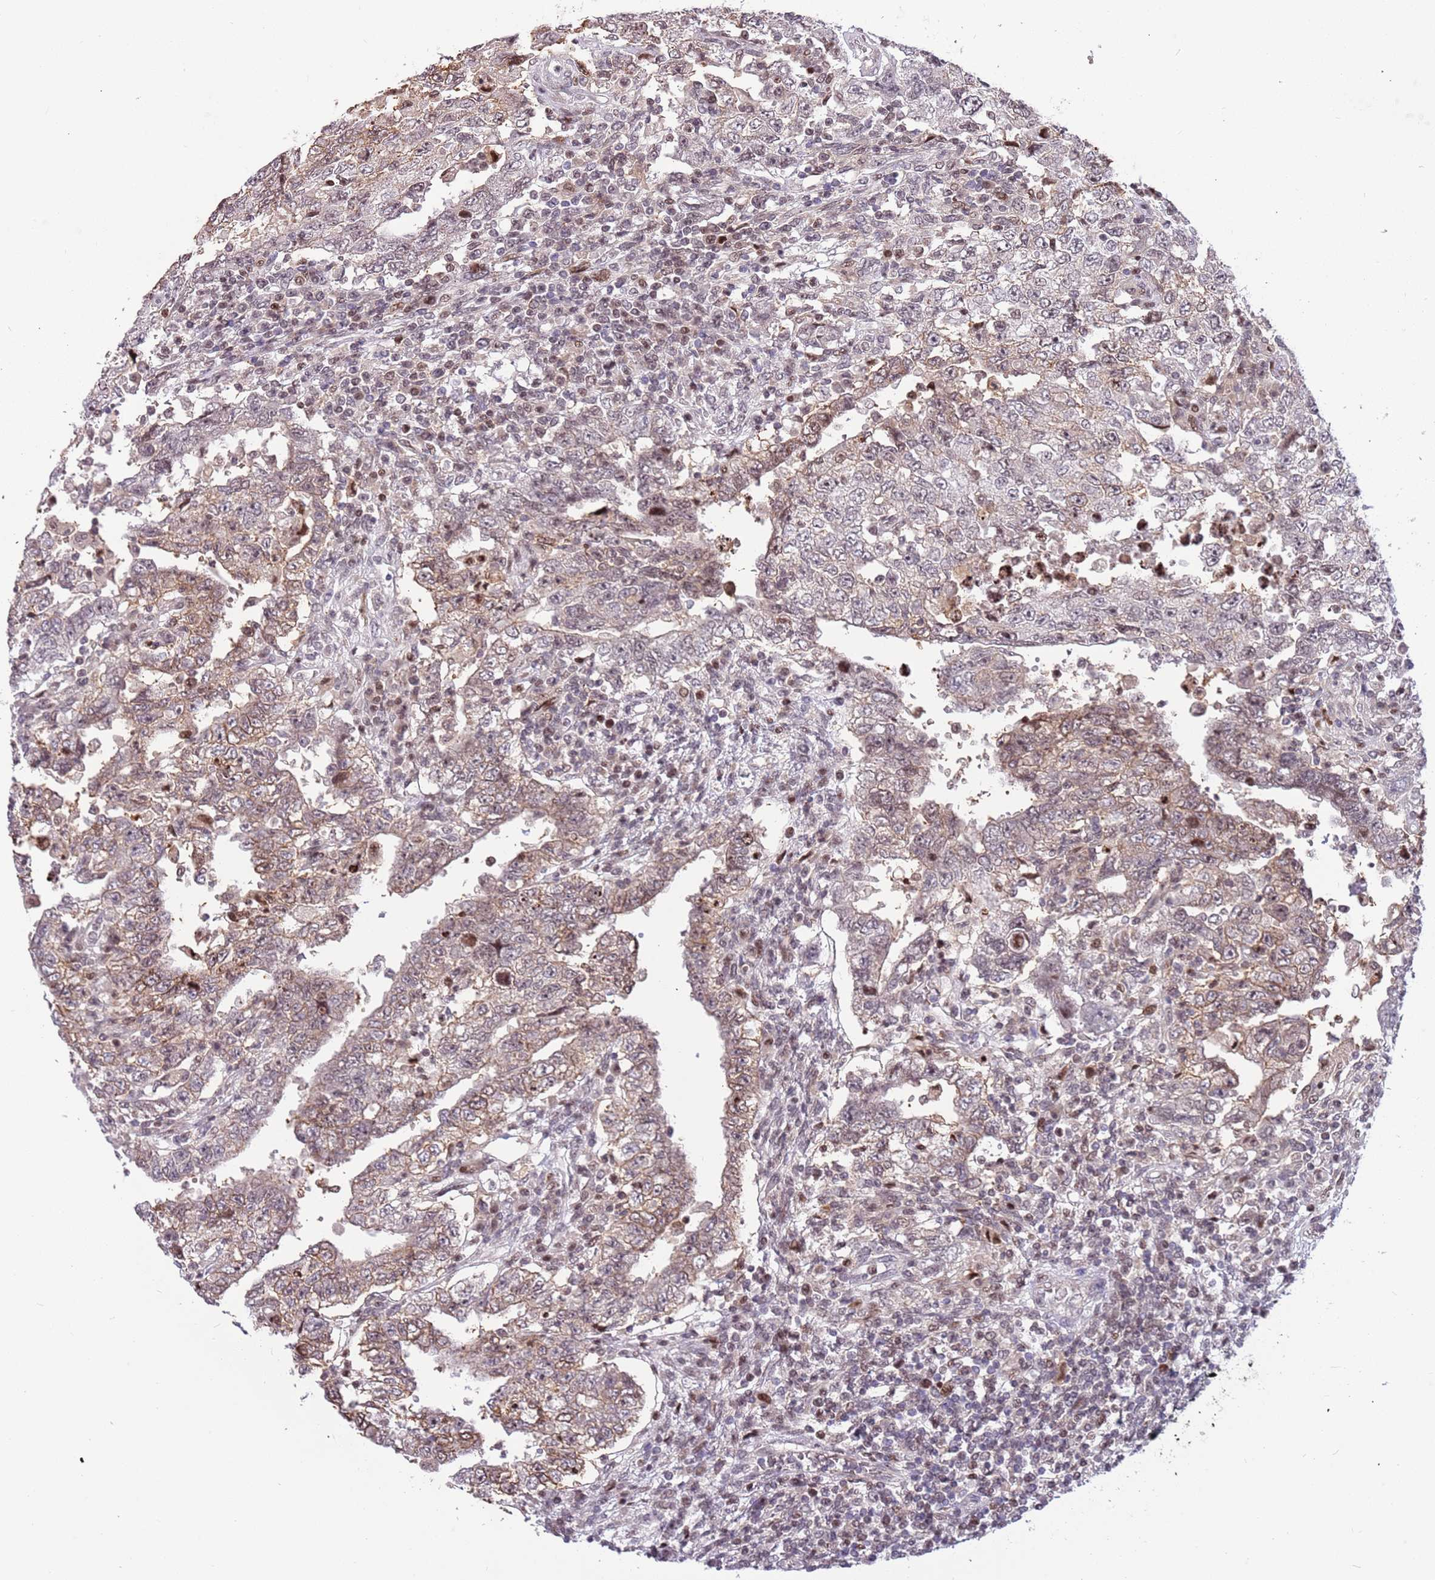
{"staining": {"intensity": "moderate", "quantity": "25%-75%", "location": "cytoplasmic/membranous"}, "tissue": "testis cancer", "cell_type": "Tumor cells", "image_type": "cancer", "snomed": [{"axis": "morphology", "description": "Carcinoma, Embryonal, NOS"}, {"axis": "topography", "description": "Testis"}], "caption": "High-magnification brightfield microscopy of testis embryonal carcinoma stained with DAB (3,3'-diaminobenzidine) (brown) and counterstained with hematoxylin (blue). tumor cells exhibit moderate cytoplasmic/membranous expression is appreciated in about25%-75% of cells.", "gene": "ARHGEF5", "patient": {"sex": "male", "age": 26}}